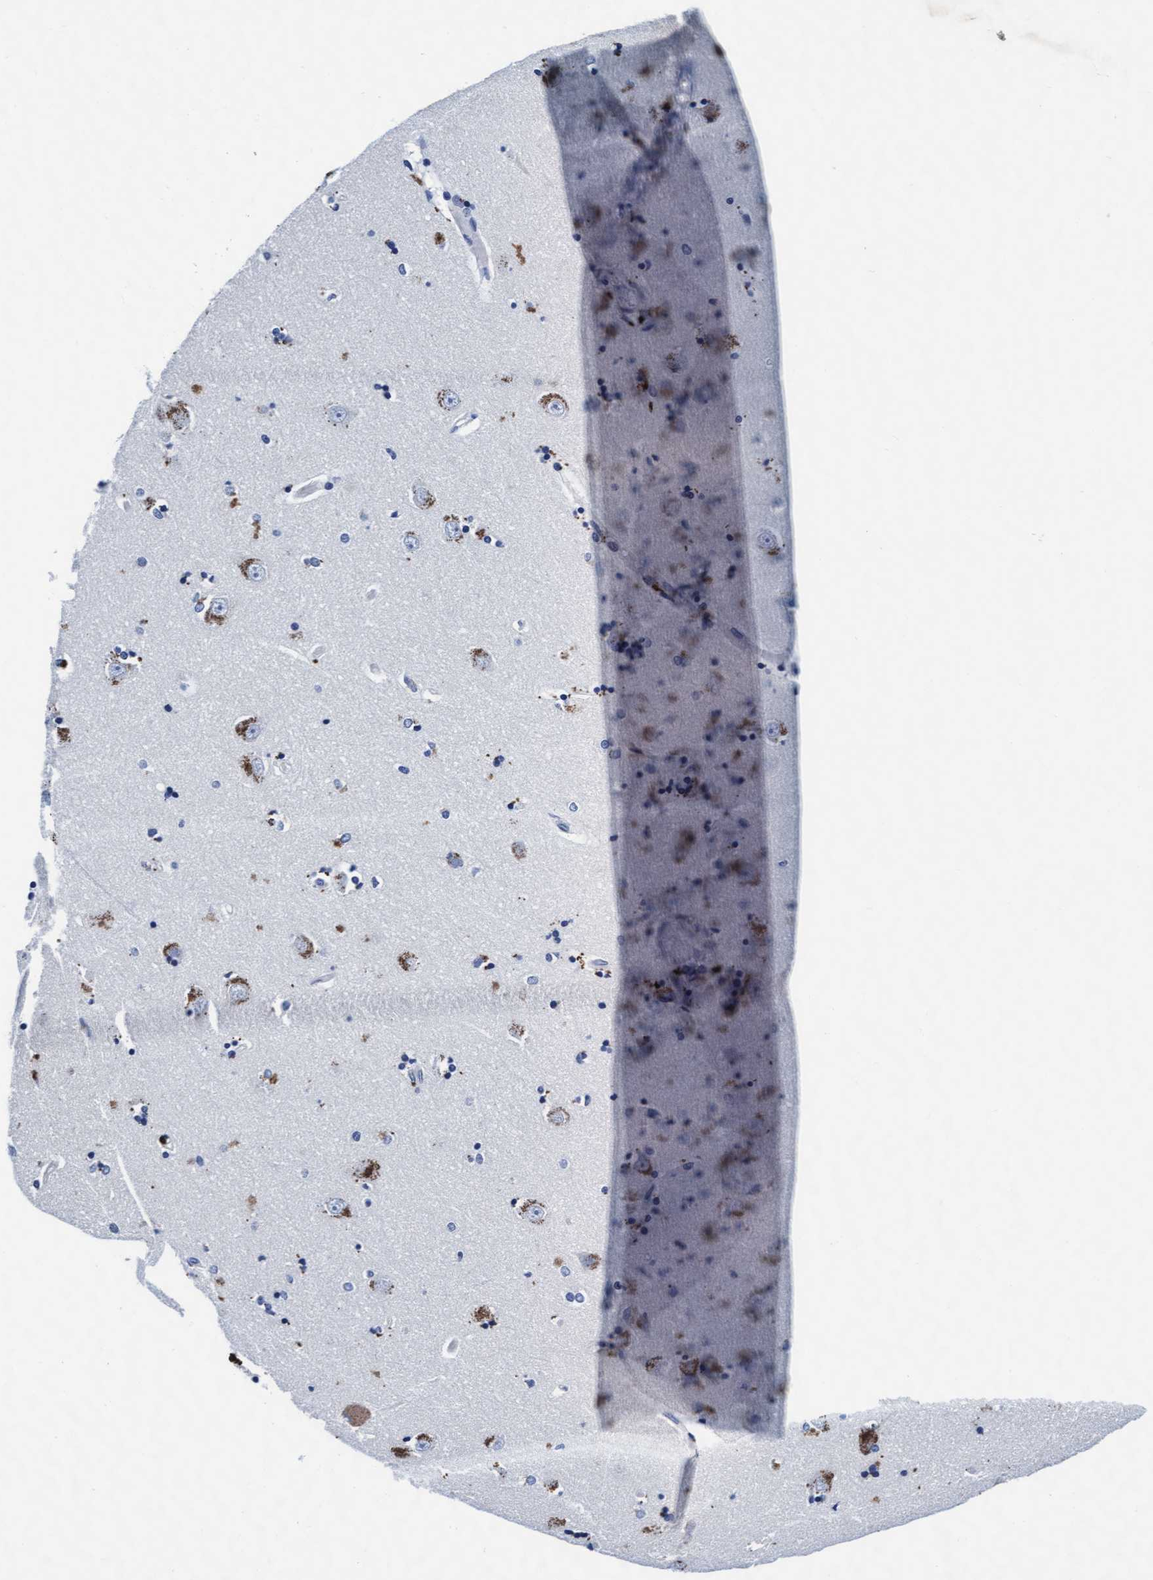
{"staining": {"intensity": "moderate", "quantity": "<25%", "location": "cytoplasmic/membranous"}, "tissue": "hippocampus", "cell_type": "Glial cells", "image_type": "normal", "snomed": [{"axis": "morphology", "description": "Normal tissue, NOS"}, {"axis": "topography", "description": "Hippocampus"}], "caption": "Immunohistochemical staining of unremarkable hippocampus displays <25% levels of moderate cytoplasmic/membranous protein expression in about <25% of glial cells.", "gene": "ARSG", "patient": {"sex": "male", "age": 45}}